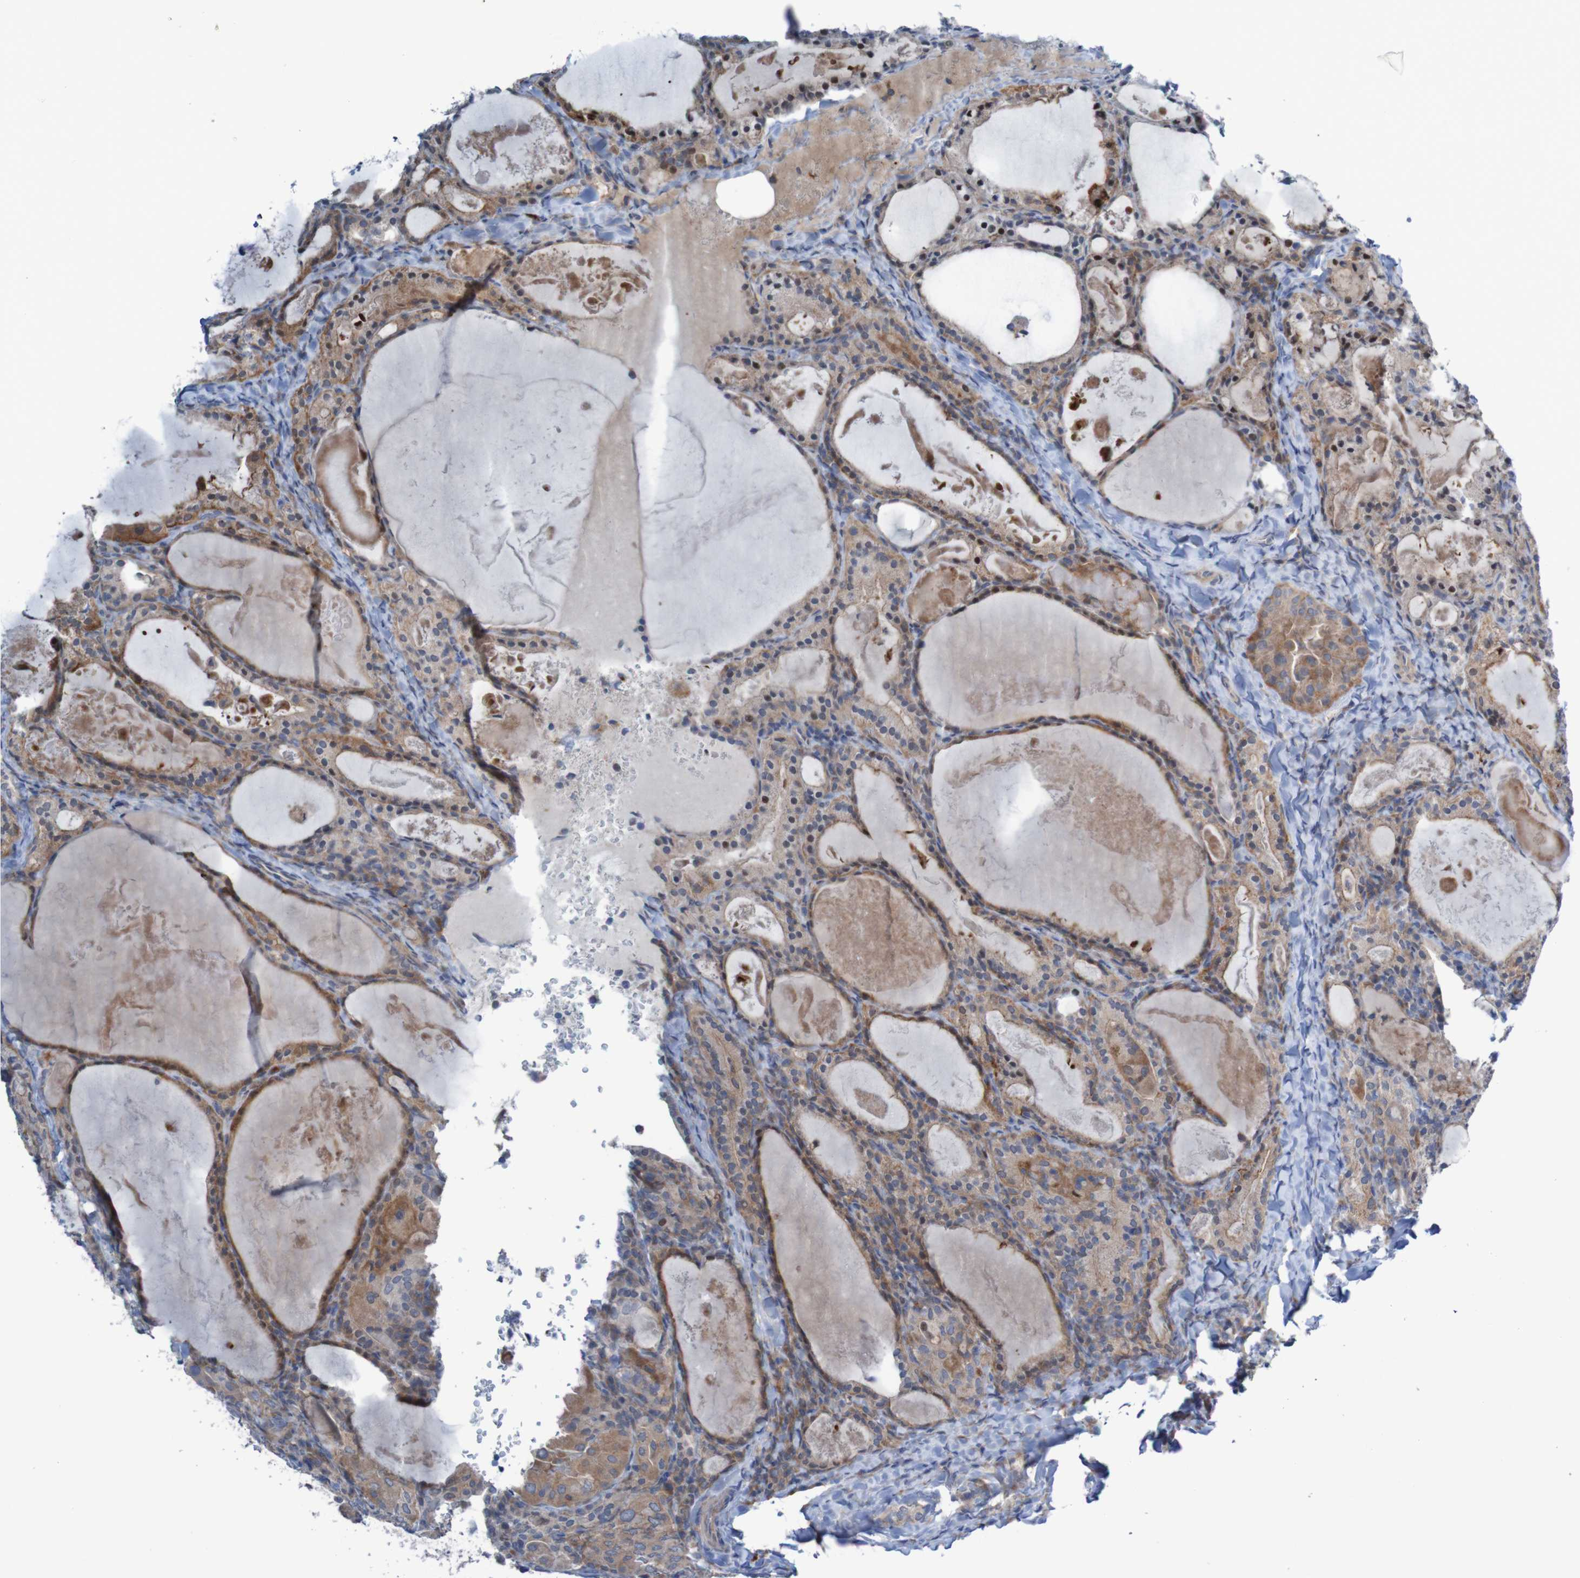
{"staining": {"intensity": "moderate", "quantity": ">75%", "location": "cytoplasmic/membranous"}, "tissue": "thyroid cancer", "cell_type": "Tumor cells", "image_type": "cancer", "snomed": [{"axis": "morphology", "description": "Papillary adenocarcinoma, NOS"}, {"axis": "topography", "description": "Thyroid gland"}], "caption": "This histopathology image demonstrates immunohistochemistry staining of human papillary adenocarcinoma (thyroid), with medium moderate cytoplasmic/membranous positivity in about >75% of tumor cells.", "gene": "ANGPT4", "patient": {"sex": "female", "age": 42}}